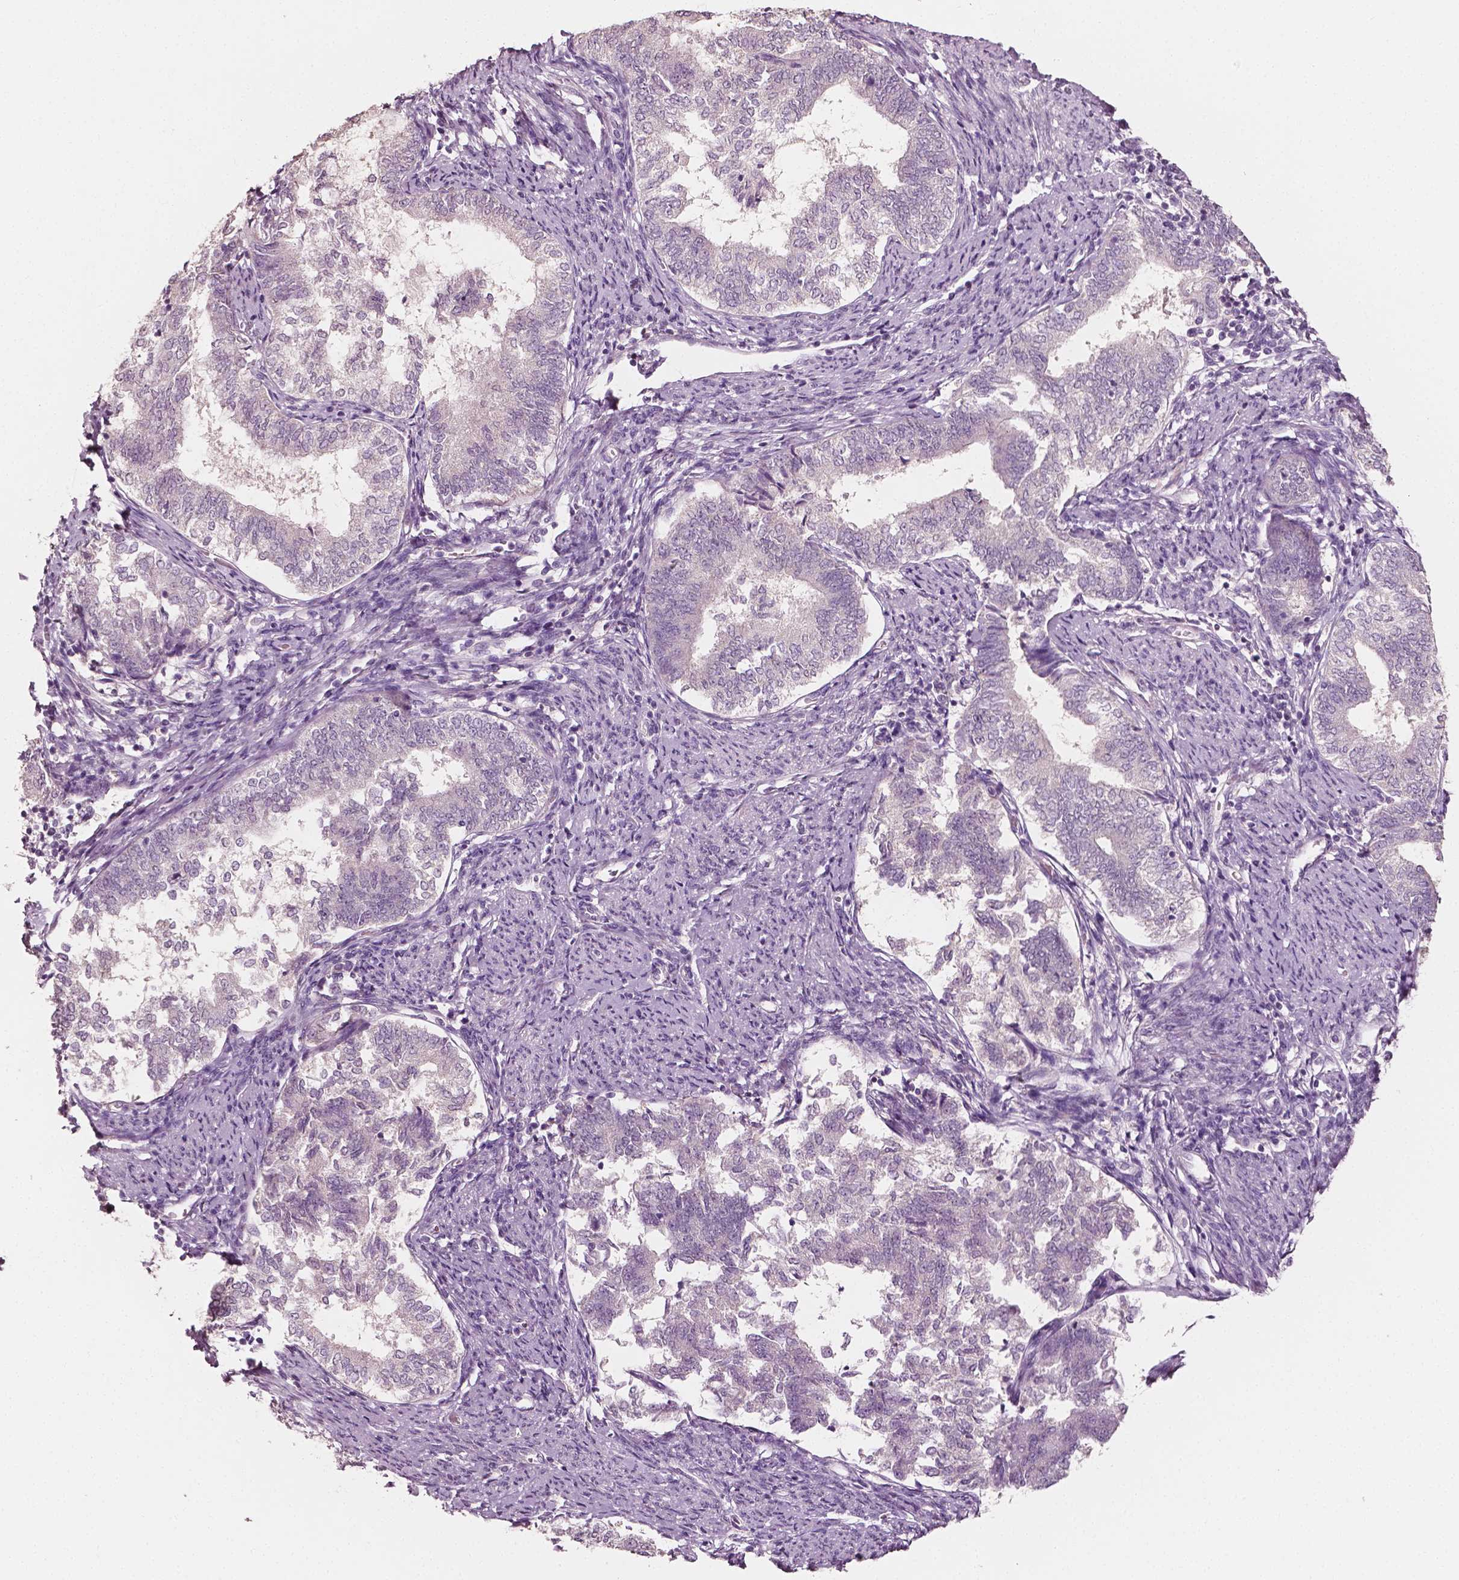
{"staining": {"intensity": "negative", "quantity": "none", "location": "none"}, "tissue": "endometrial cancer", "cell_type": "Tumor cells", "image_type": "cancer", "snomed": [{"axis": "morphology", "description": "Adenocarcinoma, NOS"}, {"axis": "topography", "description": "Endometrium"}], "caption": "DAB immunohistochemical staining of endometrial cancer displays no significant expression in tumor cells. Nuclei are stained in blue.", "gene": "PLA2R1", "patient": {"sex": "female", "age": 65}}